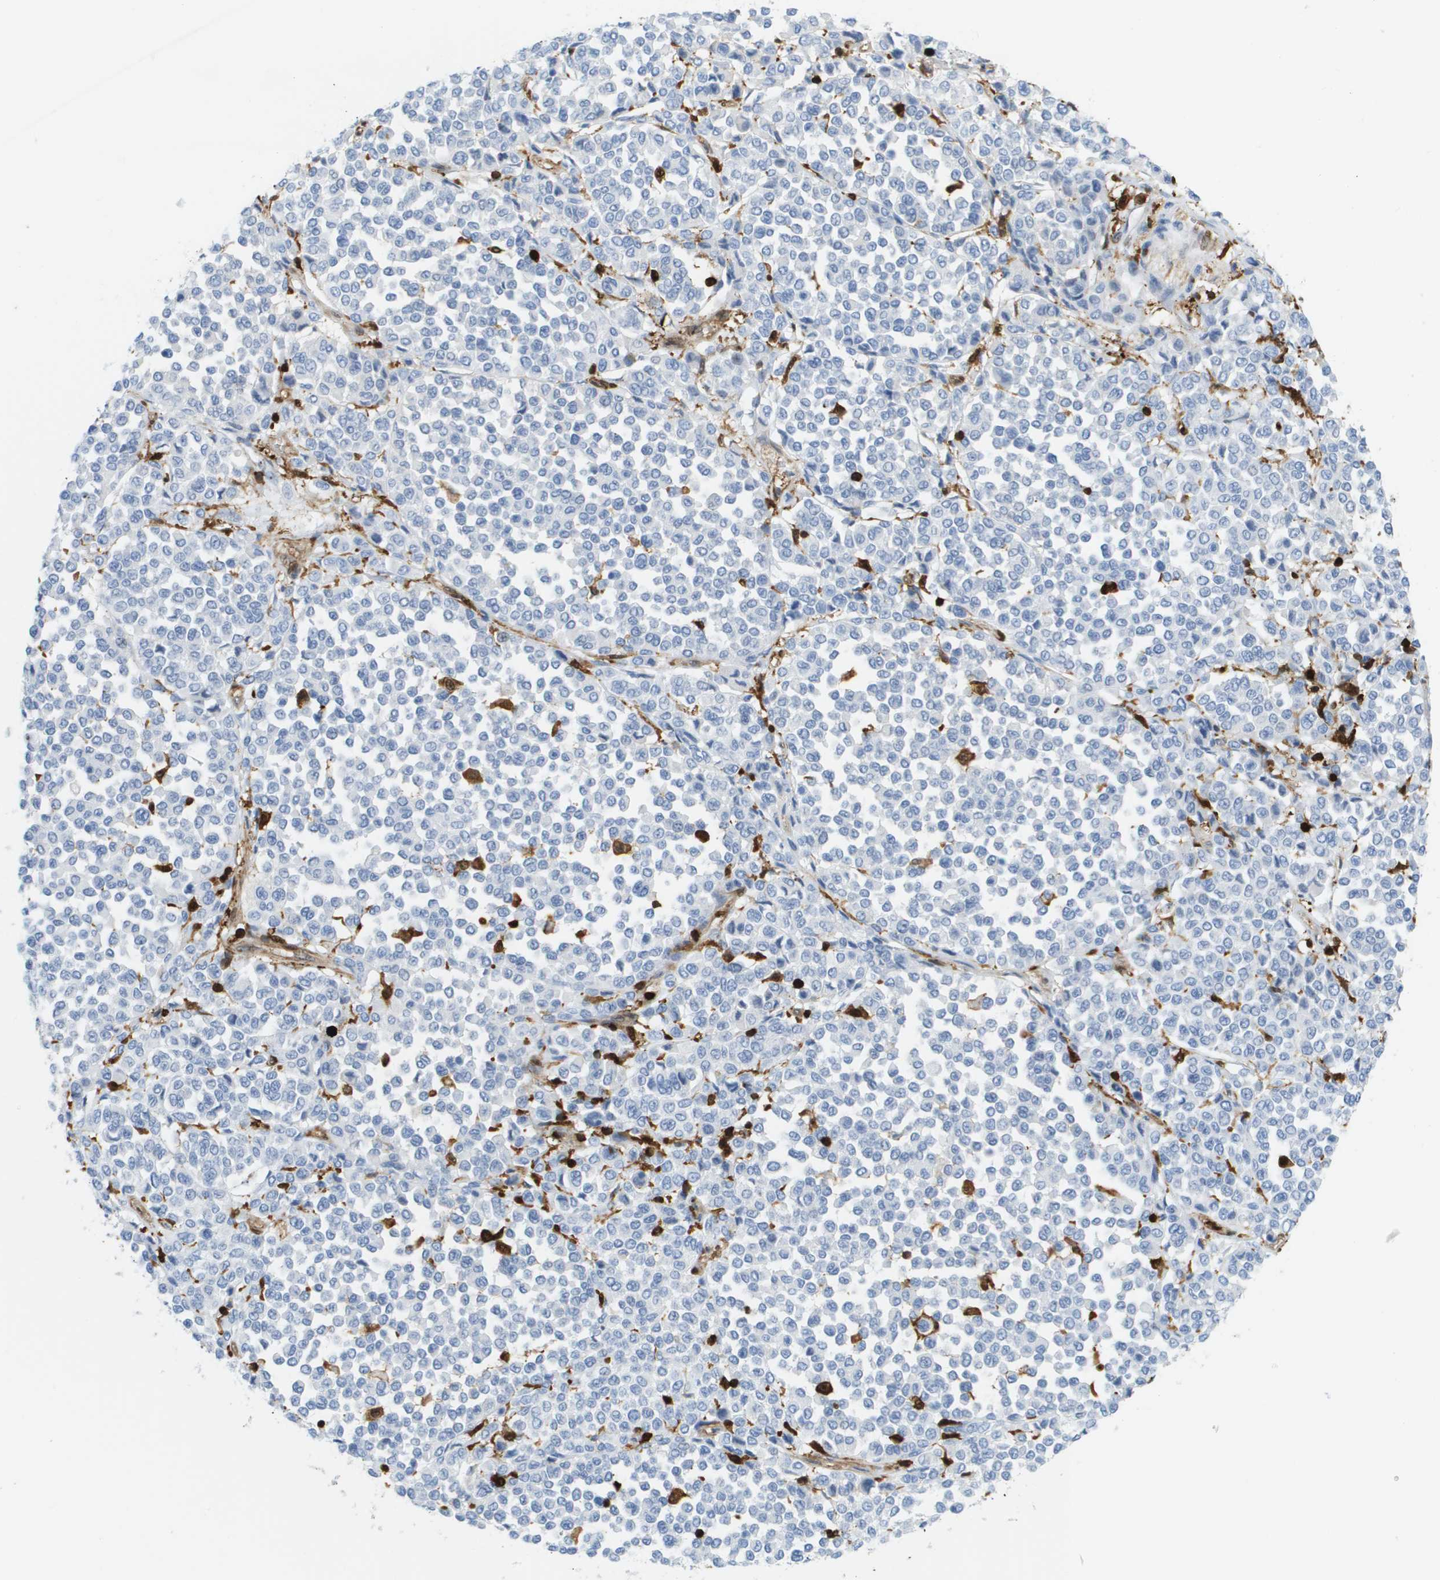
{"staining": {"intensity": "negative", "quantity": "none", "location": "none"}, "tissue": "melanoma", "cell_type": "Tumor cells", "image_type": "cancer", "snomed": [{"axis": "morphology", "description": "Malignant melanoma, Metastatic site"}, {"axis": "topography", "description": "Pancreas"}], "caption": "Immunohistochemistry photomicrograph of malignant melanoma (metastatic site) stained for a protein (brown), which displays no positivity in tumor cells.", "gene": "DOCK5", "patient": {"sex": "female", "age": 30}}